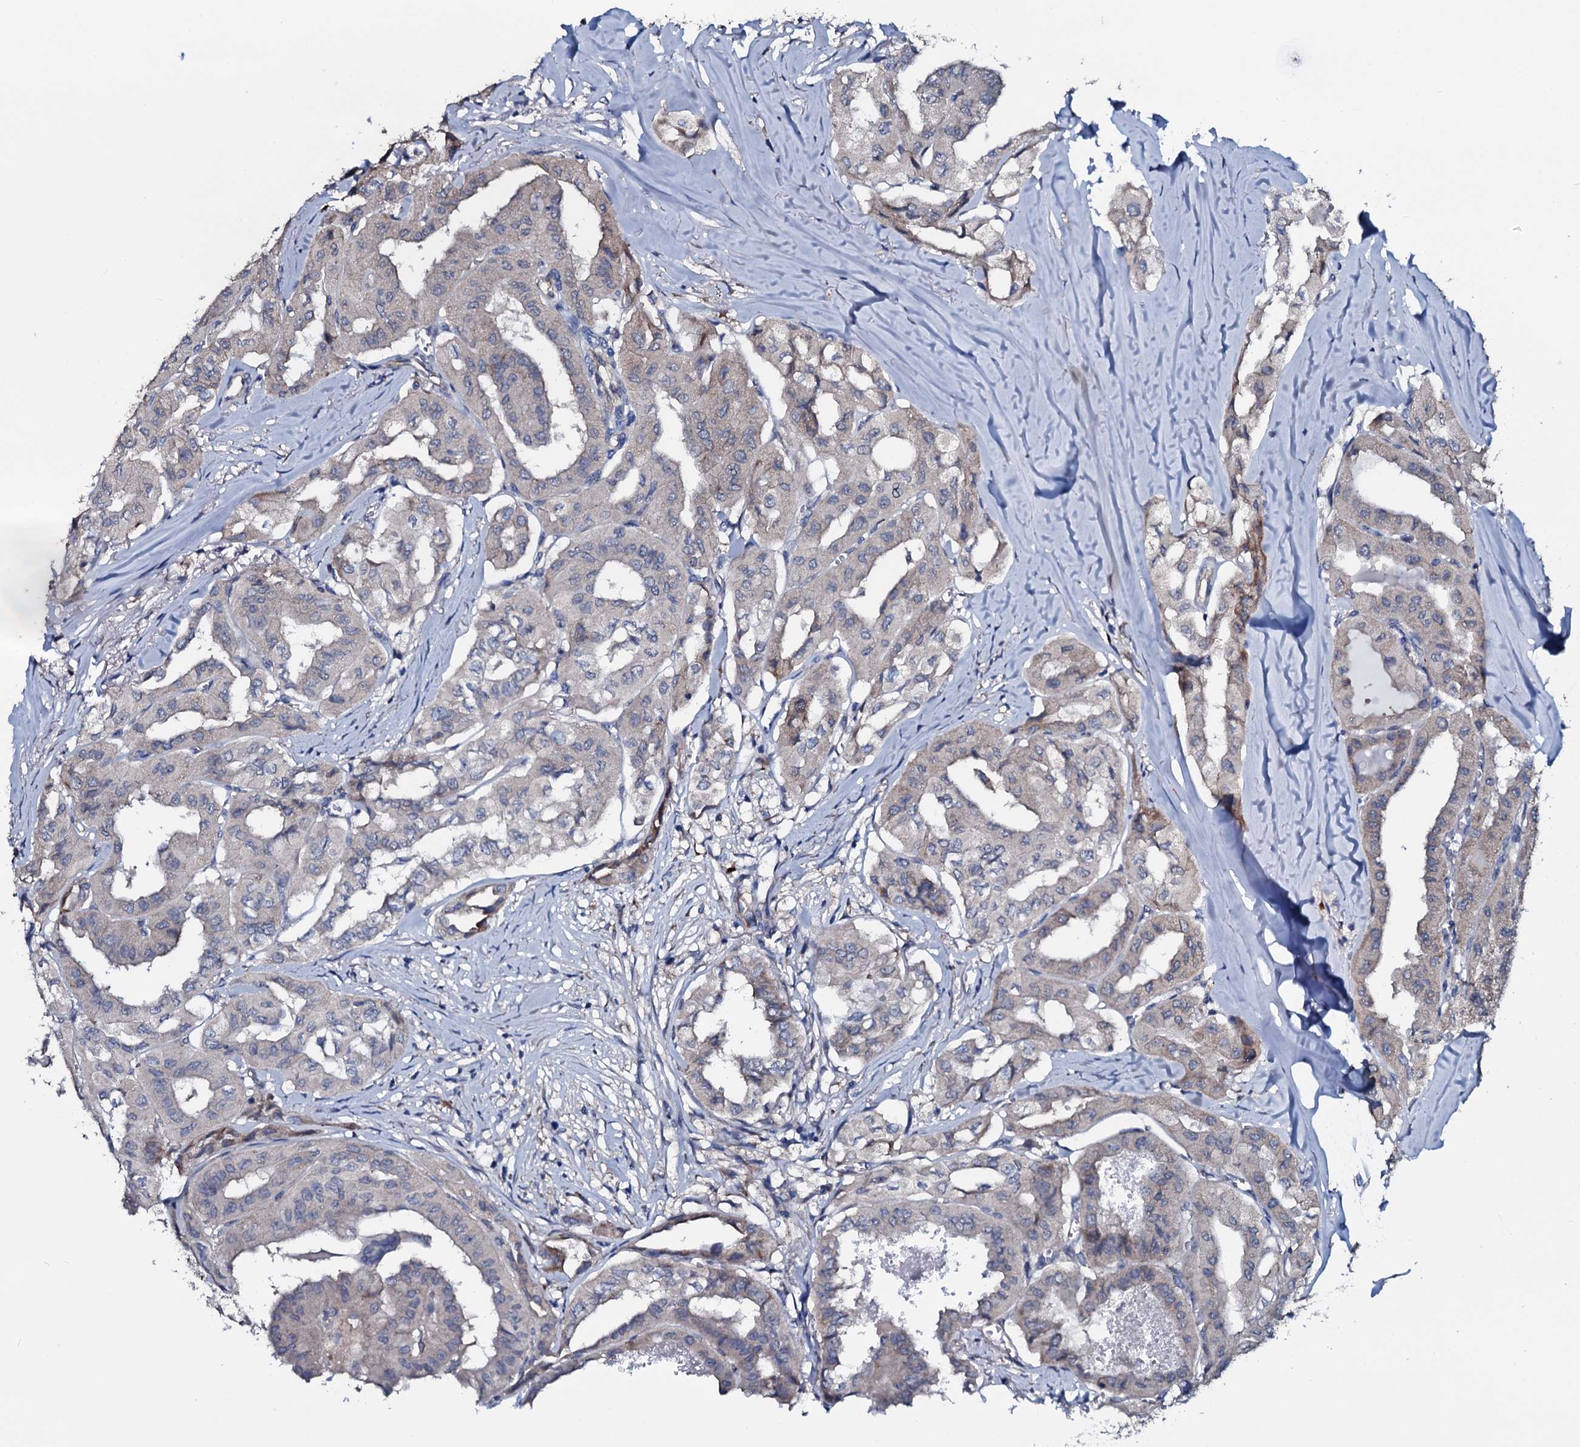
{"staining": {"intensity": "negative", "quantity": "none", "location": "none"}, "tissue": "thyroid cancer", "cell_type": "Tumor cells", "image_type": "cancer", "snomed": [{"axis": "morphology", "description": "Papillary adenocarcinoma, NOS"}, {"axis": "topography", "description": "Thyroid gland"}], "caption": "Image shows no protein expression in tumor cells of thyroid cancer (papillary adenocarcinoma) tissue.", "gene": "IL12B", "patient": {"sex": "female", "age": 59}}